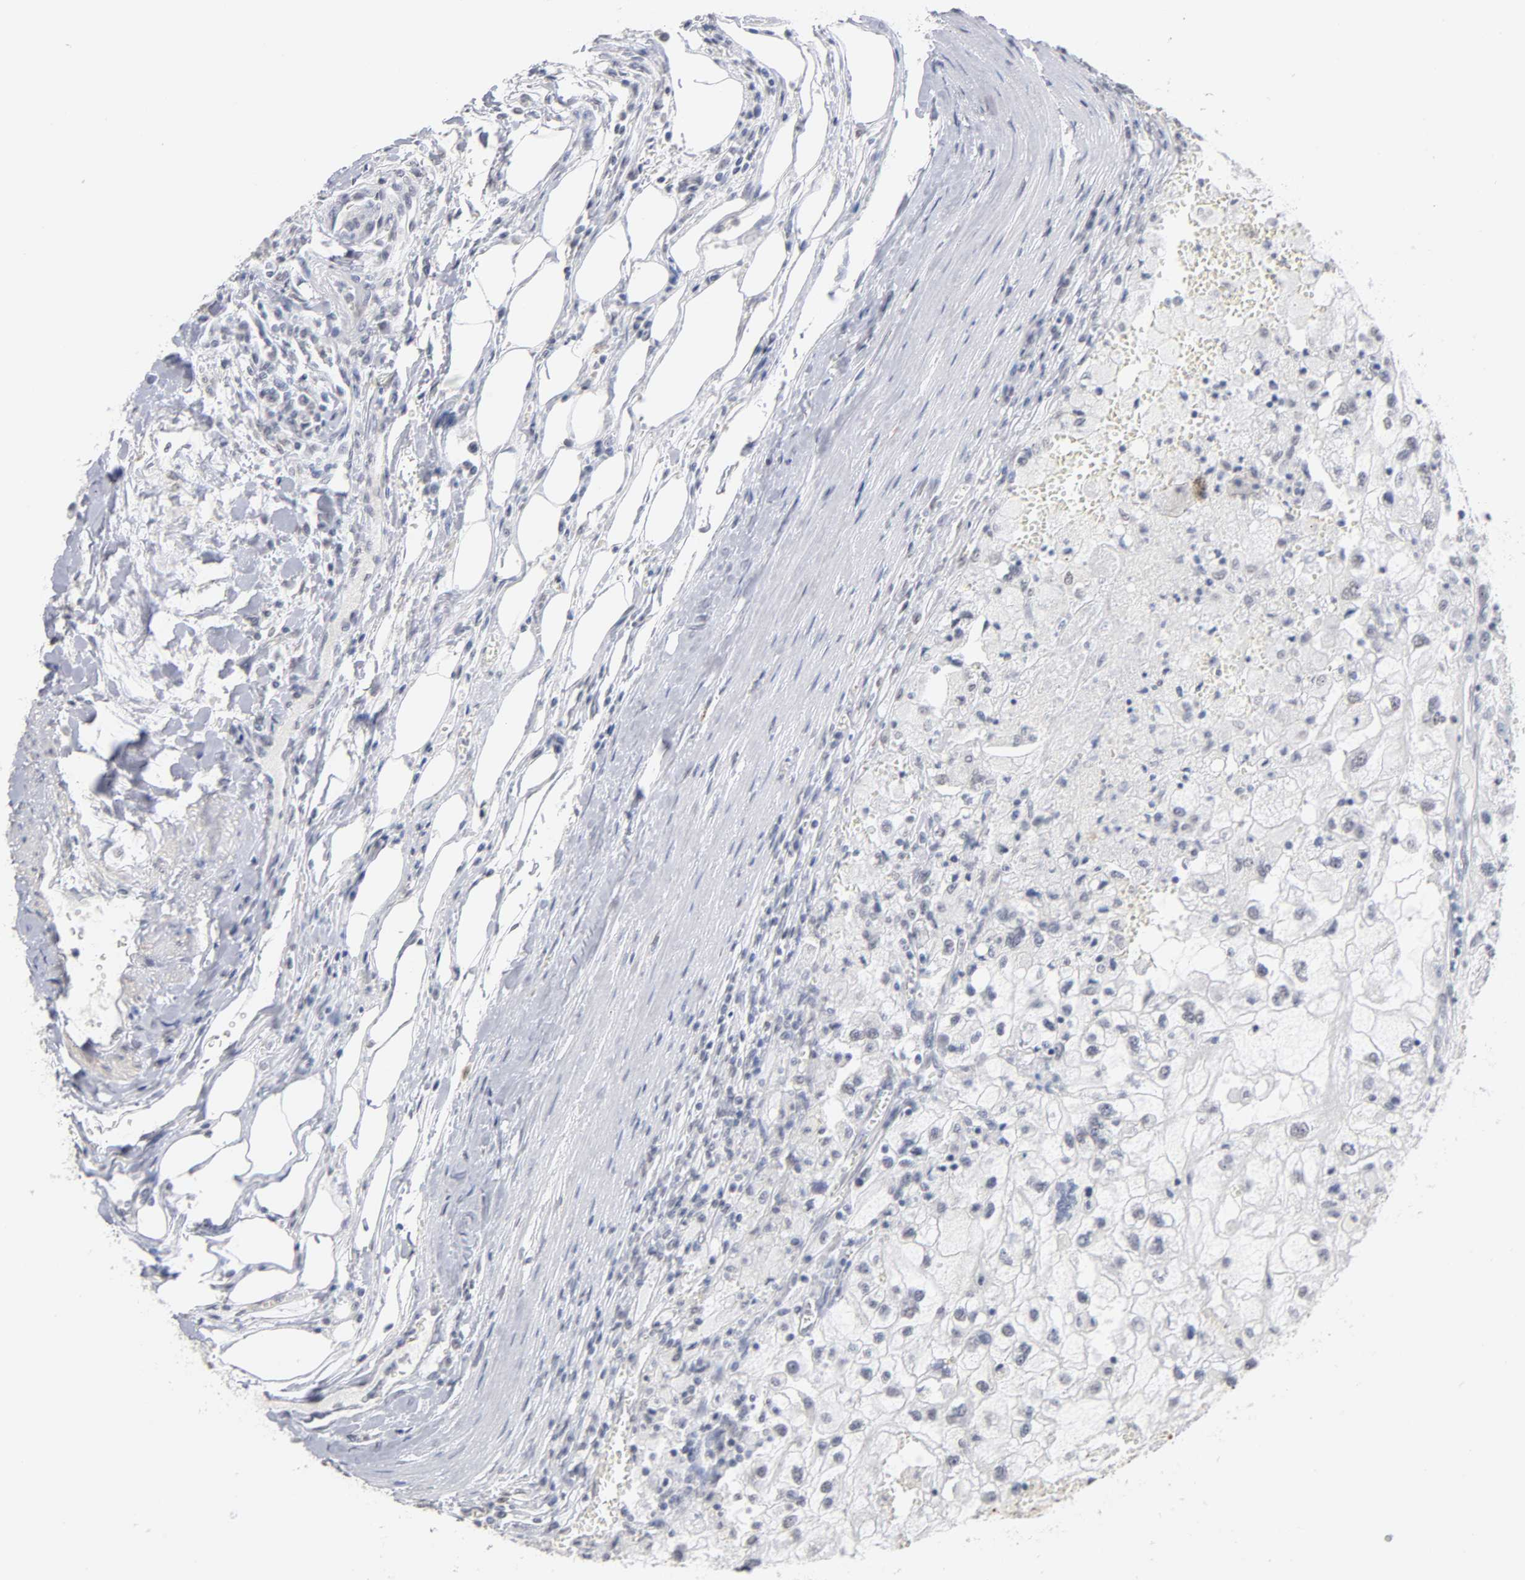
{"staining": {"intensity": "negative", "quantity": "none", "location": "none"}, "tissue": "renal cancer", "cell_type": "Tumor cells", "image_type": "cancer", "snomed": [{"axis": "morphology", "description": "Normal tissue, NOS"}, {"axis": "morphology", "description": "Adenocarcinoma, NOS"}, {"axis": "topography", "description": "Kidney"}], "caption": "This is an IHC histopathology image of renal cancer. There is no positivity in tumor cells.", "gene": "CRABP2", "patient": {"sex": "male", "age": 71}}